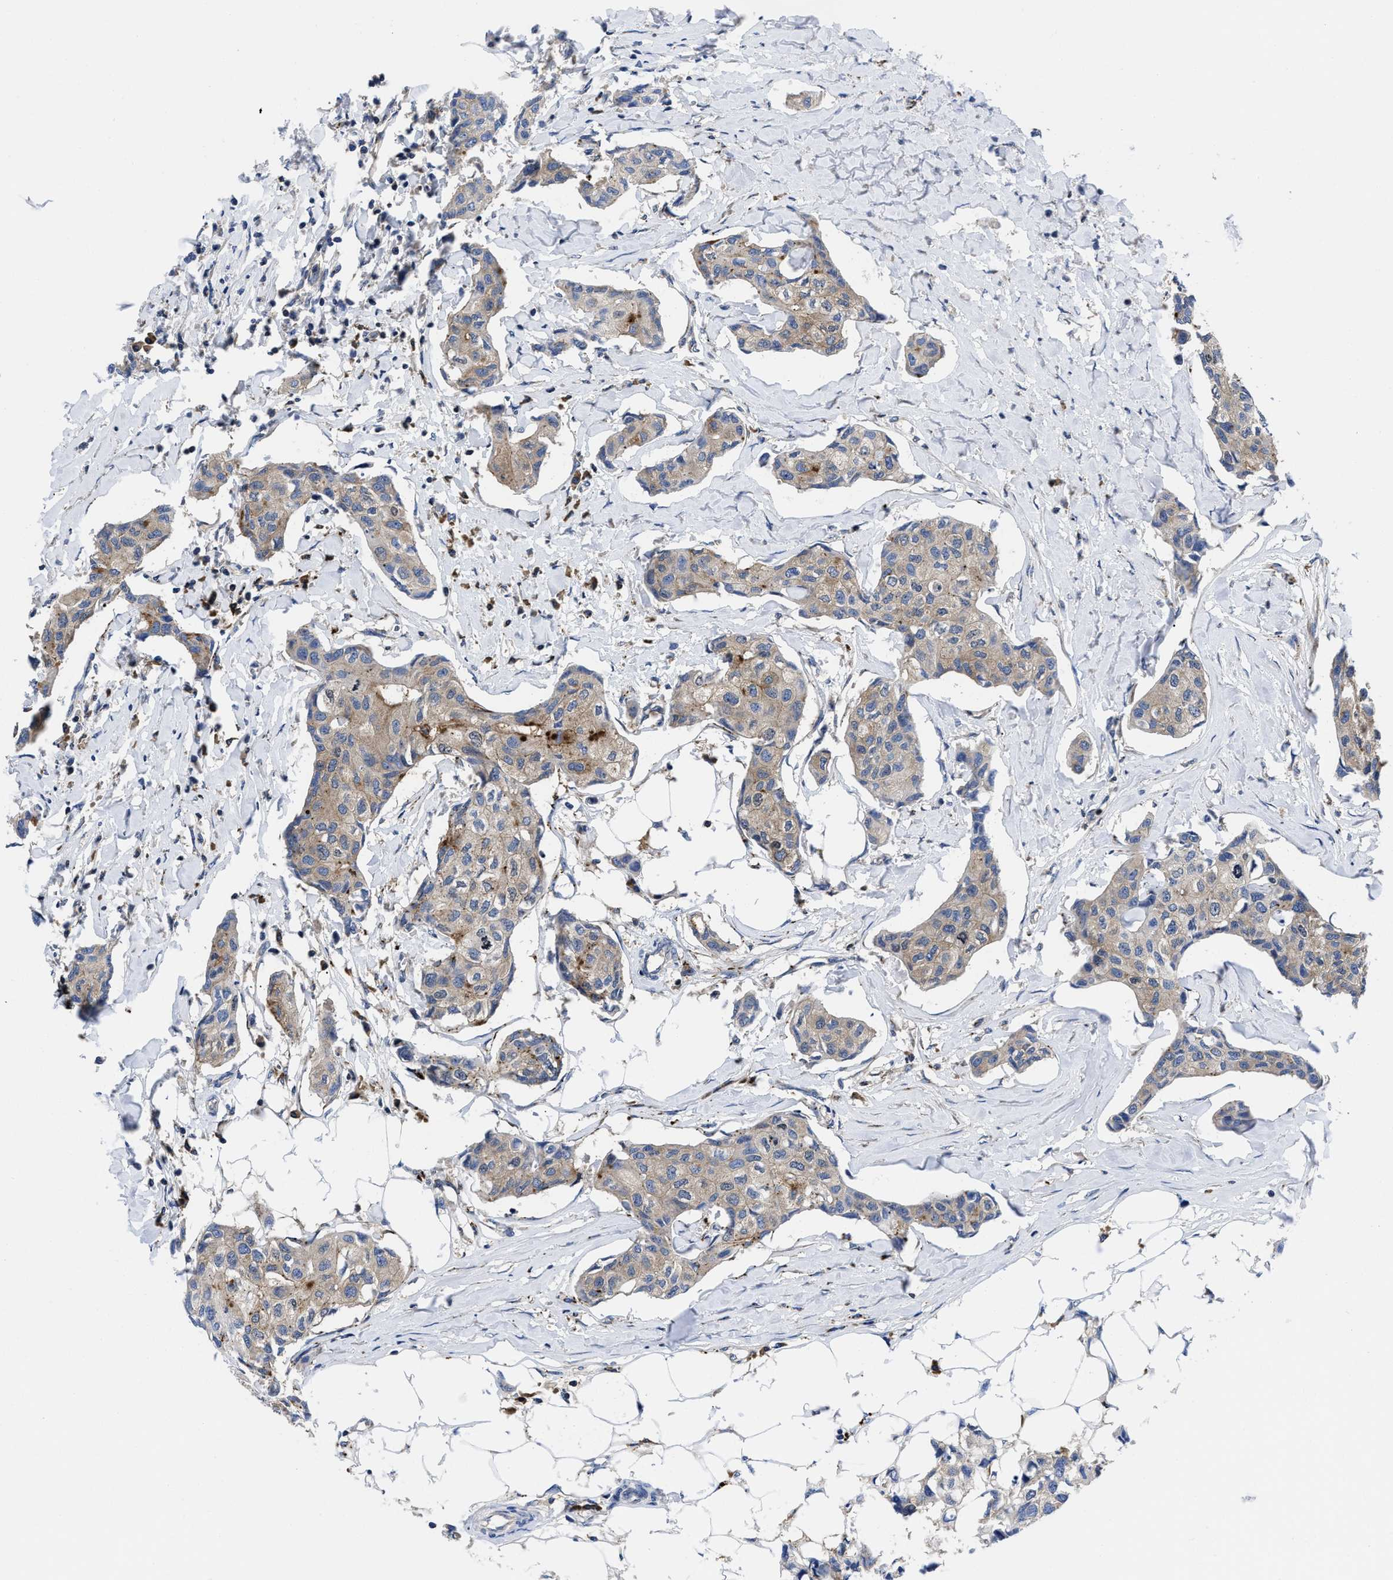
{"staining": {"intensity": "weak", "quantity": "25%-75%", "location": "cytoplasmic/membranous"}, "tissue": "breast cancer", "cell_type": "Tumor cells", "image_type": "cancer", "snomed": [{"axis": "morphology", "description": "Duct carcinoma"}, {"axis": "topography", "description": "Breast"}], "caption": "Breast cancer (infiltrating ductal carcinoma) tissue exhibits weak cytoplasmic/membranous positivity in approximately 25%-75% of tumor cells", "gene": "YARS1", "patient": {"sex": "female", "age": 80}}